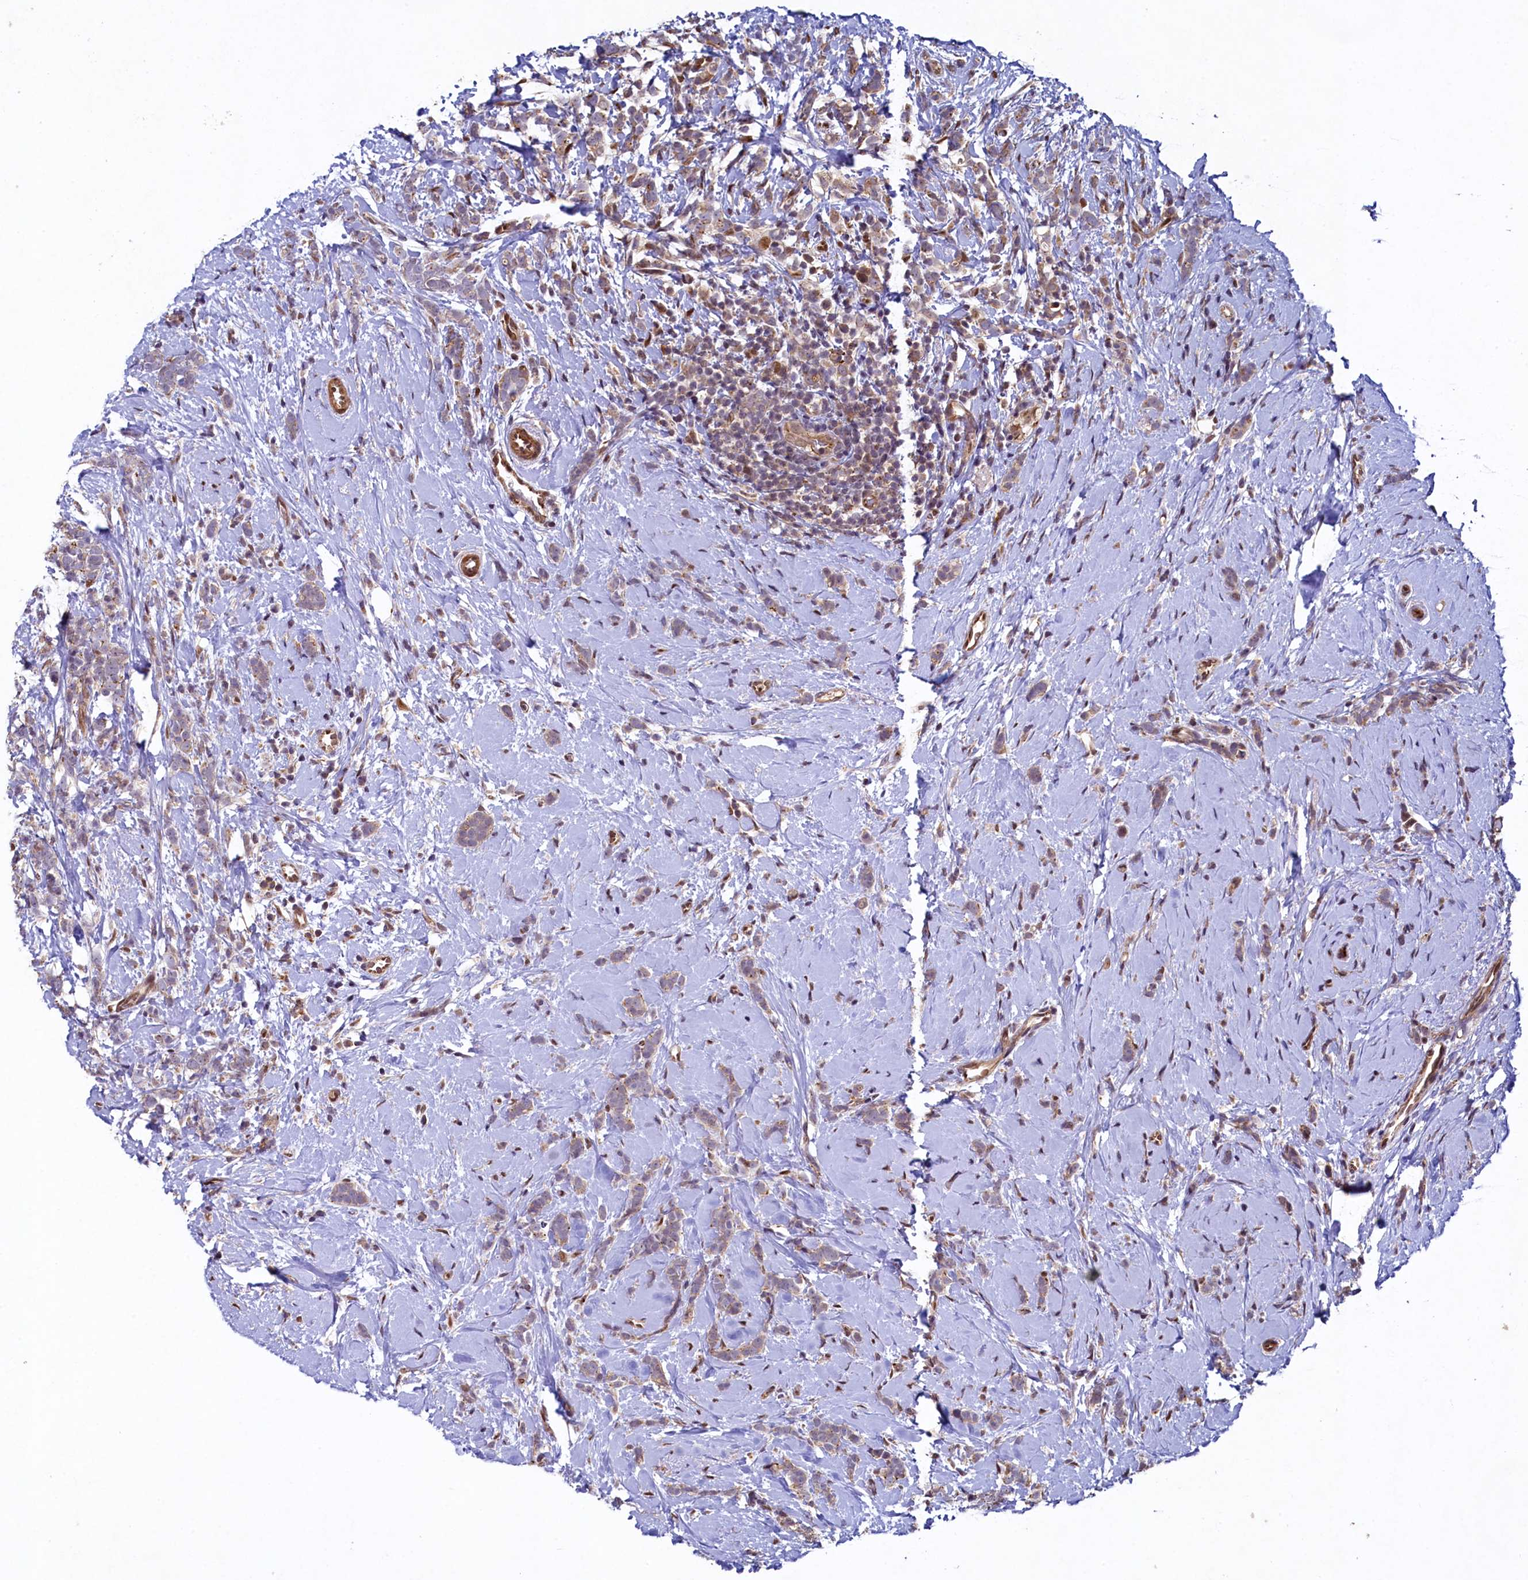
{"staining": {"intensity": "weak", "quantity": ">75%", "location": "cytoplasmic/membranous"}, "tissue": "breast cancer", "cell_type": "Tumor cells", "image_type": "cancer", "snomed": [{"axis": "morphology", "description": "Lobular carcinoma"}, {"axis": "topography", "description": "Breast"}], "caption": "Immunohistochemistry (DAB) staining of human breast cancer (lobular carcinoma) shows weak cytoplasmic/membranous protein positivity in about >75% of tumor cells.", "gene": "ZNF577", "patient": {"sex": "female", "age": 58}}